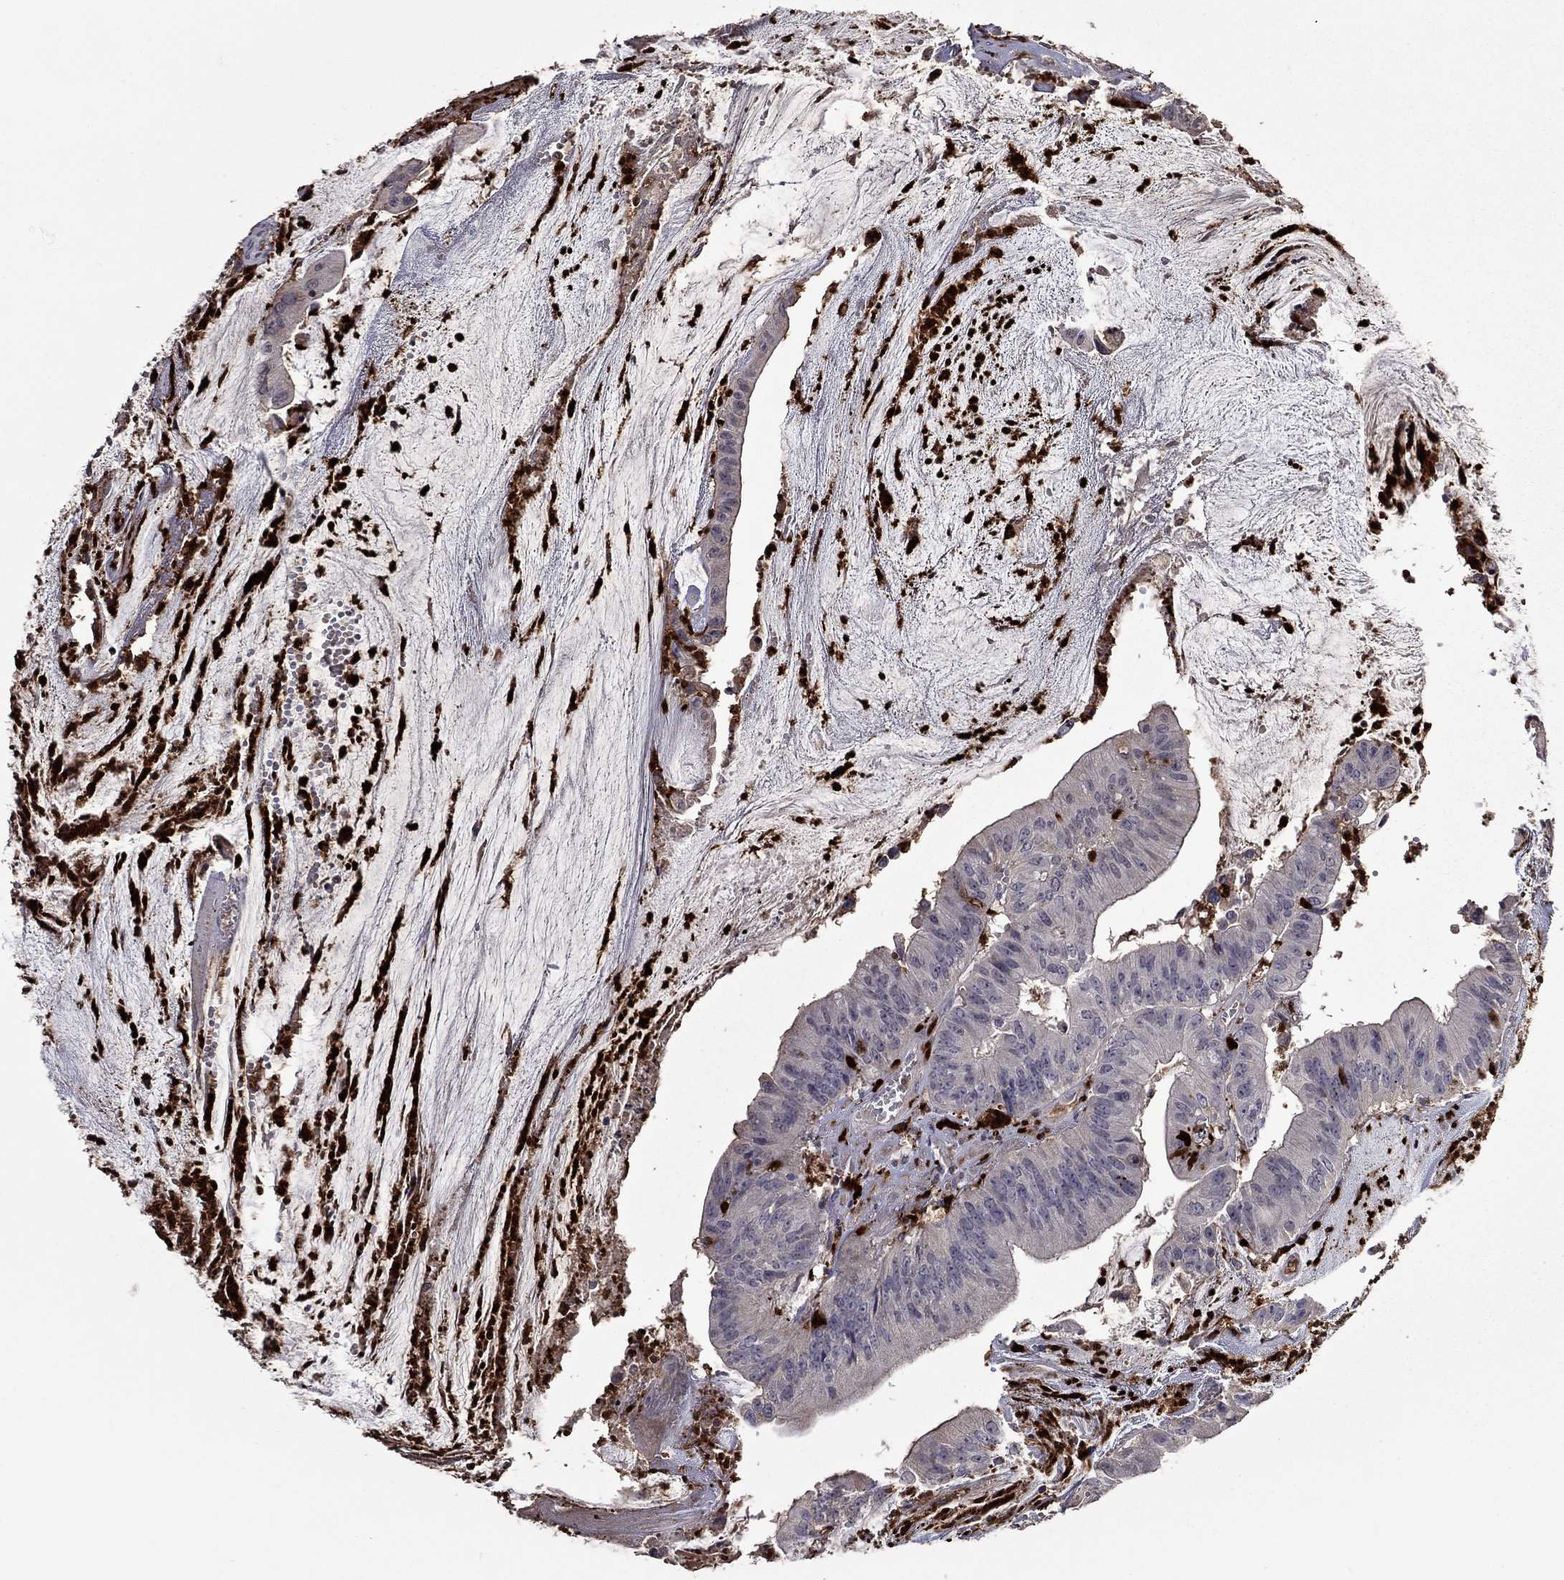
{"staining": {"intensity": "negative", "quantity": "none", "location": "none"}, "tissue": "colorectal cancer", "cell_type": "Tumor cells", "image_type": "cancer", "snomed": [{"axis": "morphology", "description": "Adenocarcinoma, NOS"}, {"axis": "topography", "description": "Colon"}], "caption": "Immunohistochemistry (IHC) micrograph of human adenocarcinoma (colorectal) stained for a protein (brown), which shows no staining in tumor cells. (DAB (3,3'-diaminobenzidine) immunohistochemistry, high magnification).", "gene": "SATB1", "patient": {"sex": "female", "age": 69}}